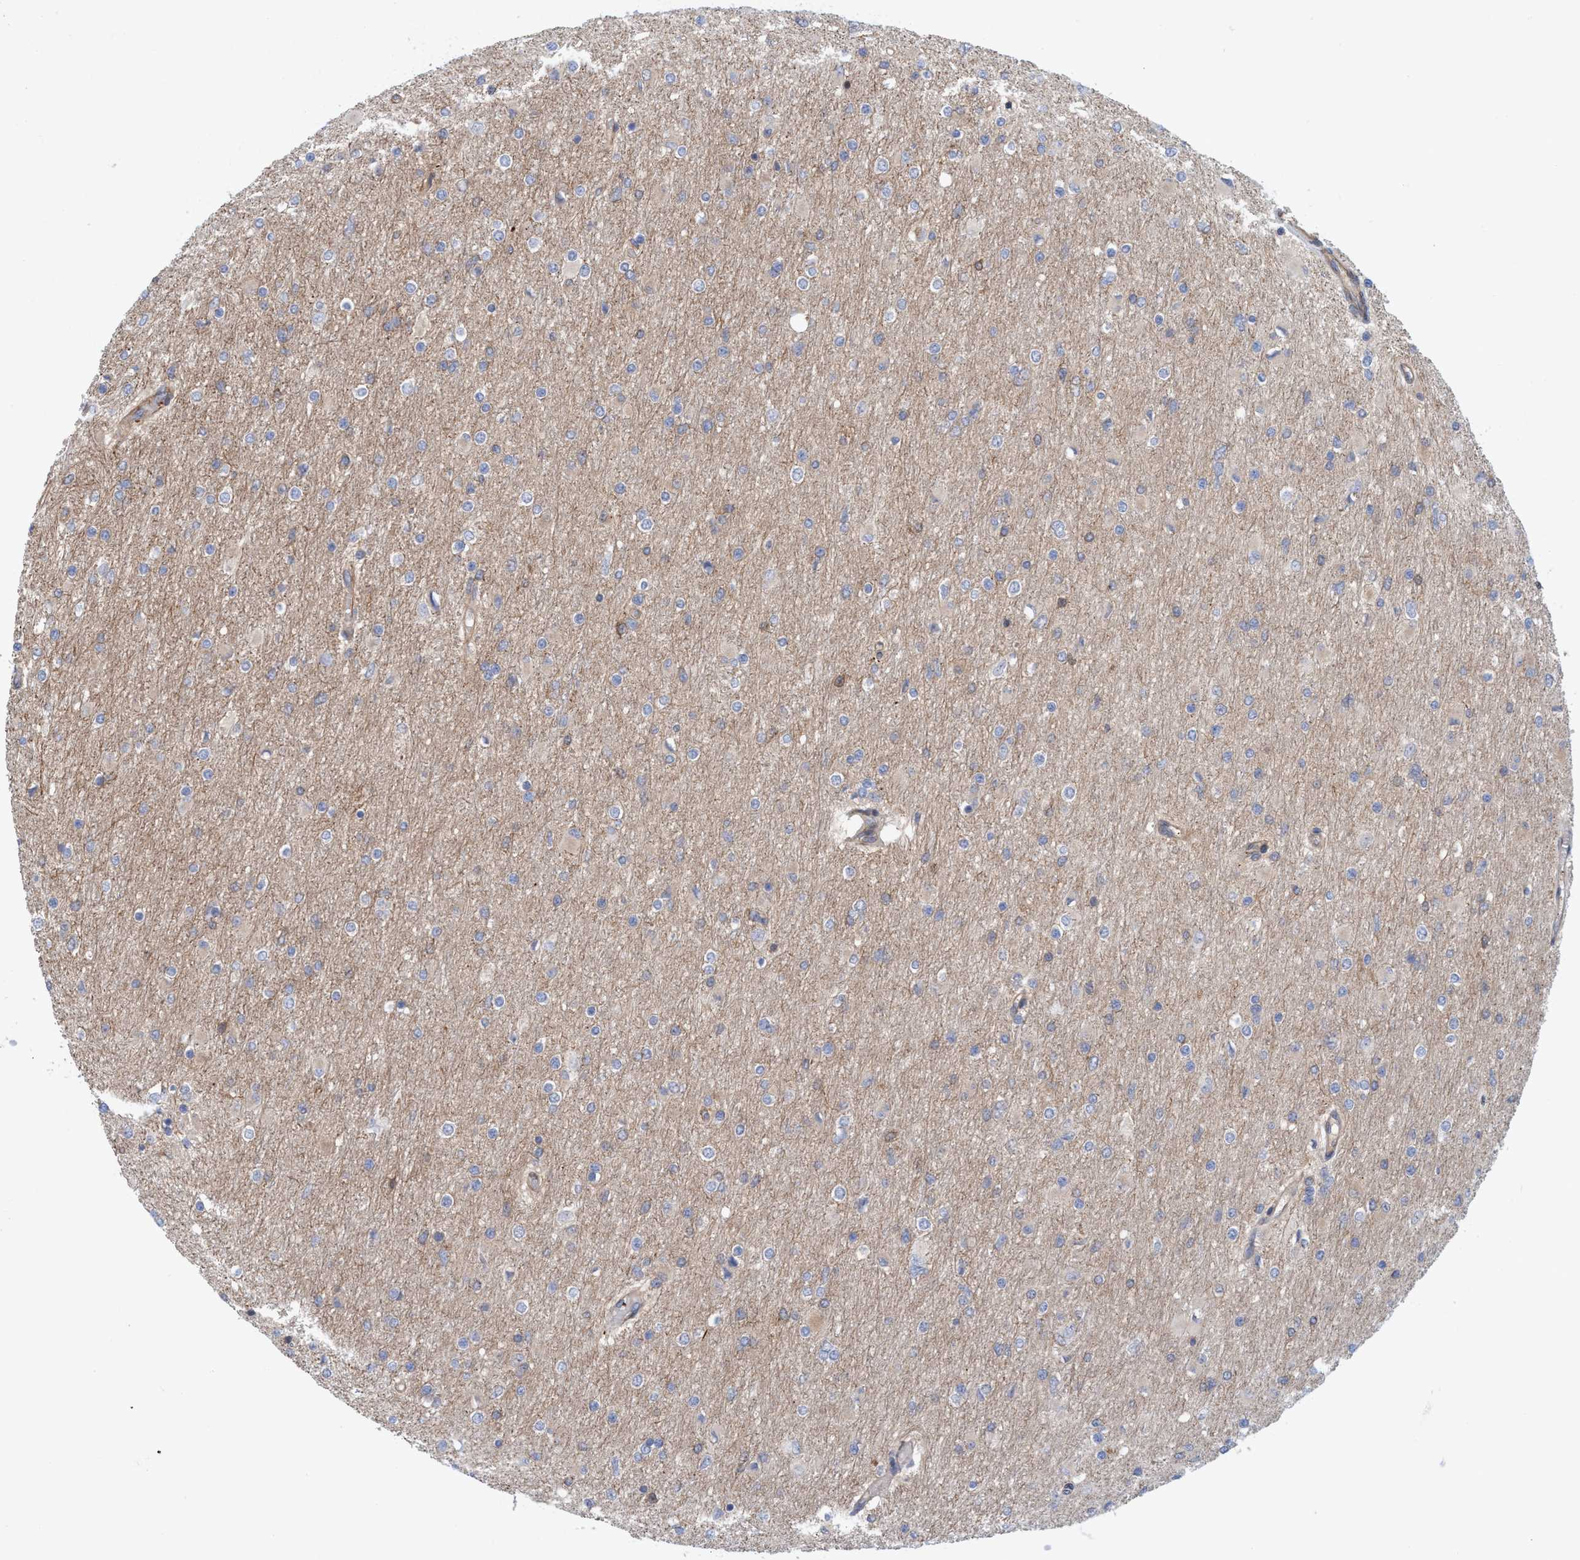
{"staining": {"intensity": "negative", "quantity": "none", "location": "none"}, "tissue": "glioma", "cell_type": "Tumor cells", "image_type": "cancer", "snomed": [{"axis": "morphology", "description": "Glioma, malignant, High grade"}, {"axis": "topography", "description": "Cerebral cortex"}], "caption": "Human glioma stained for a protein using immunohistochemistry exhibits no staining in tumor cells.", "gene": "SPECC1", "patient": {"sex": "female", "age": 36}}